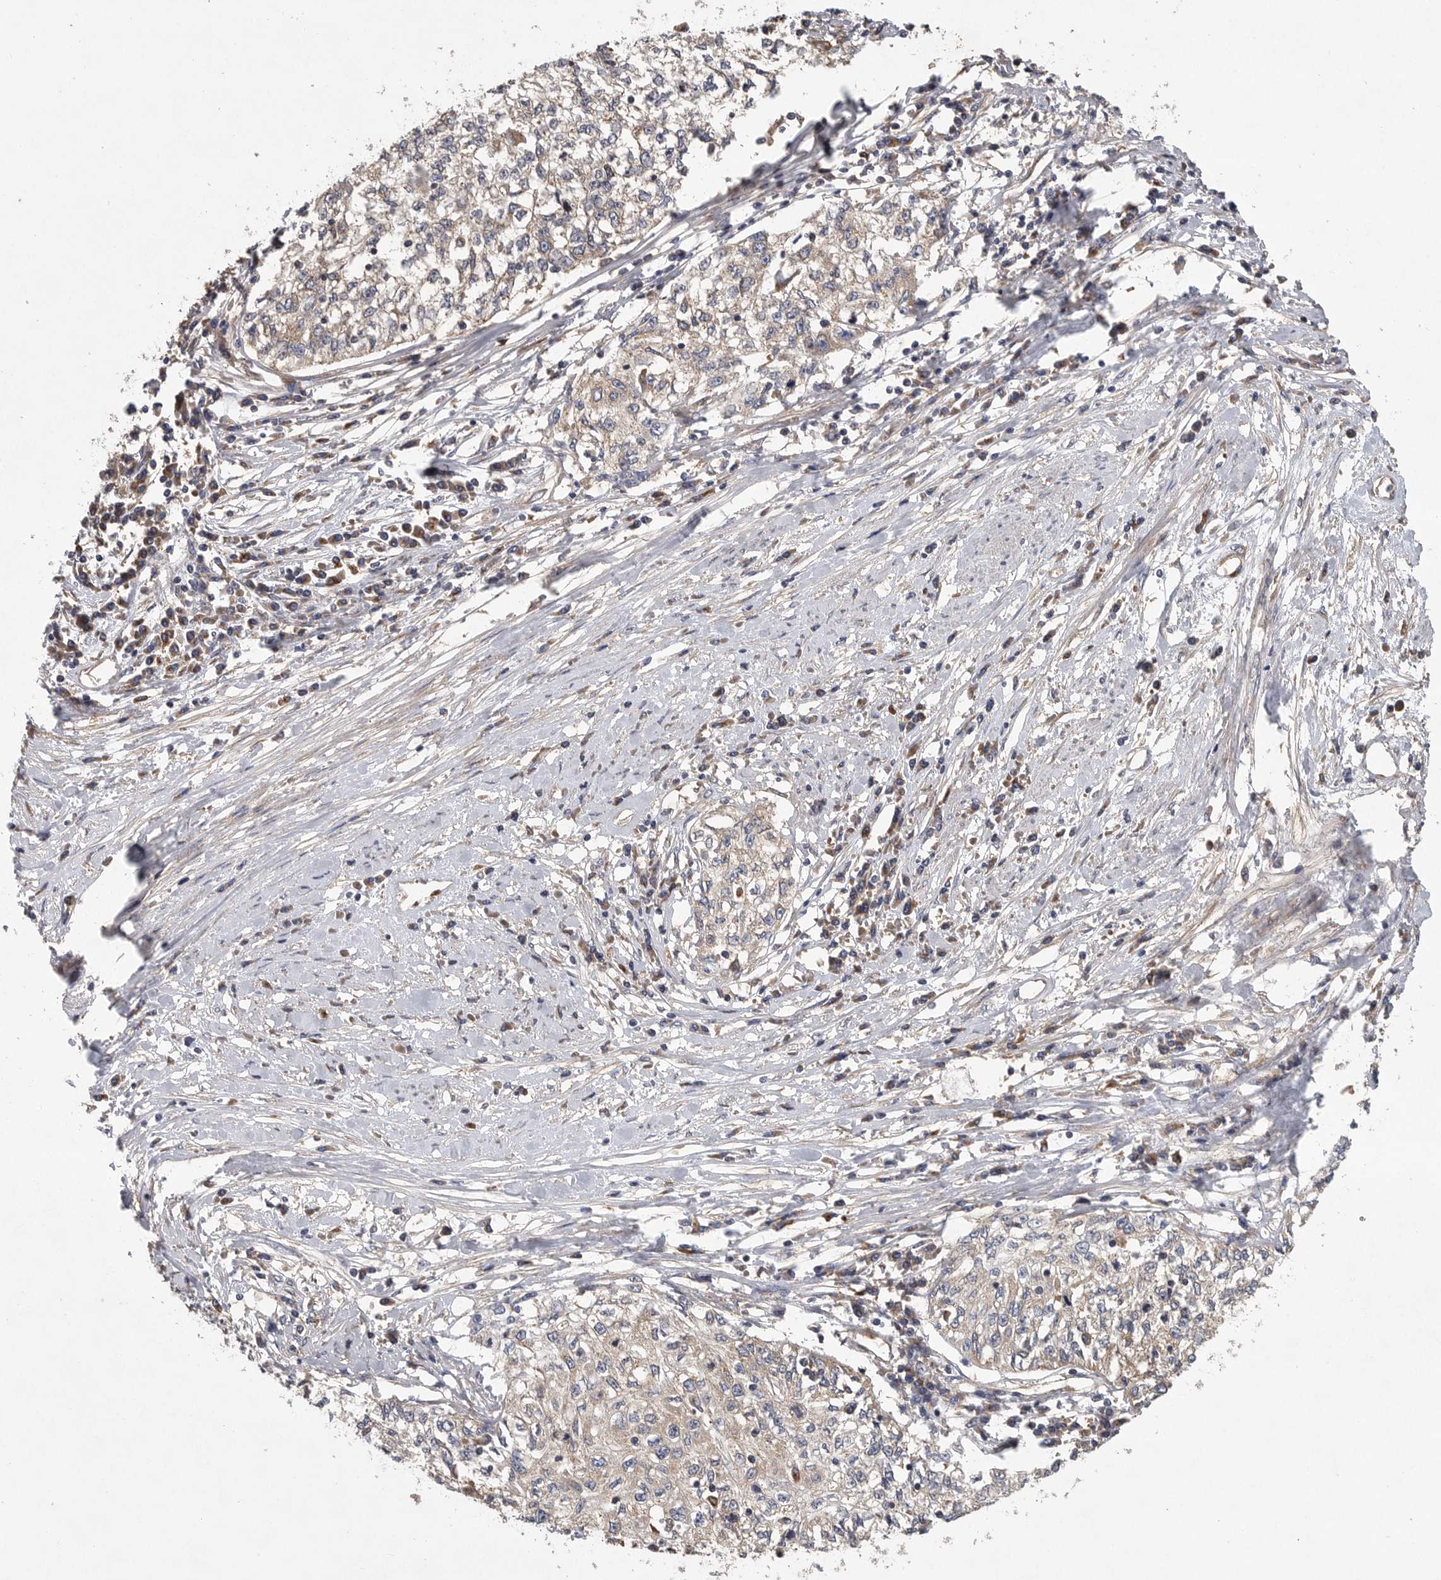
{"staining": {"intensity": "negative", "quantity": "none", "location": "none"}, "tissue": "cervical cancer", "cell_type": "Tumor cells", "image_type": "cancer", "snomed": [{"axis": "morphology", "description": "Squamous cell carcinoma, NOS"}, {"axis": "topography", "description": "Cervix"}], "caption": "This image is of cervical cancer stained with immunohistochemistry to label a protein in brown with the nuclei are counter-stained blue. There is no staining in tumor cells.", "gene": "OXR1", "patient": {"sex": "female", "age": 57}}